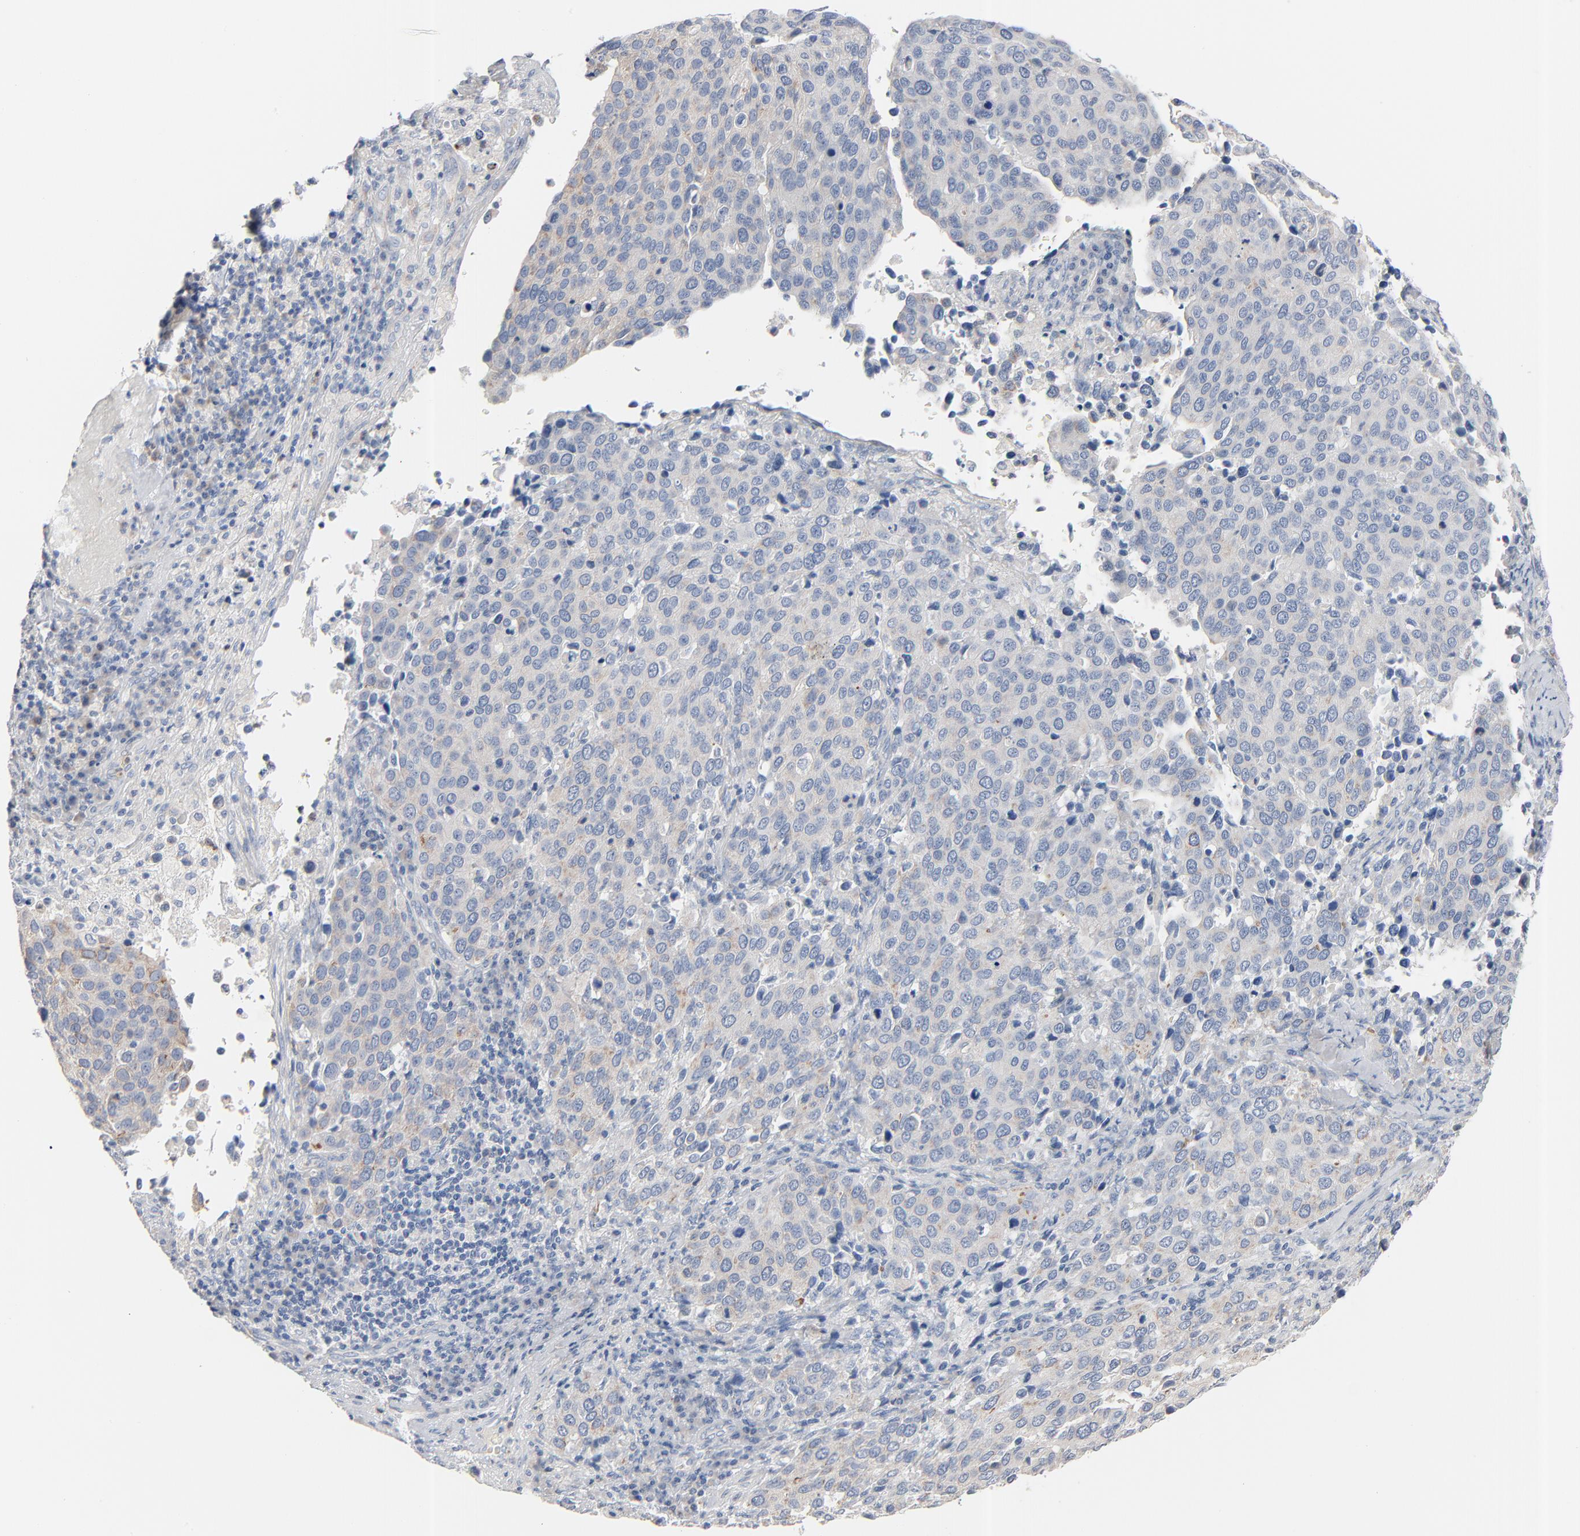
{"staining": {"intensity": "negative", "quantity": "none", "location": "none"}, "tissue": "cervical cancer", "cell_type": "Tumor cells", "image_type": "cancer", "snomed": [{"axis": "morphology", "description": "Squamous cell carcinoma, NOS"}, {"axis": "topography", "description": "Cervix"}], "caption": "This histopathology image is of squamous cell carcinoma (cervical) stained with IHC to label a protein in brown with the nuclei are counter-stained blue. There is no expression in tumor cells.", "gene": "IFT43", "patient": {"sex": "female", "age": 54}}